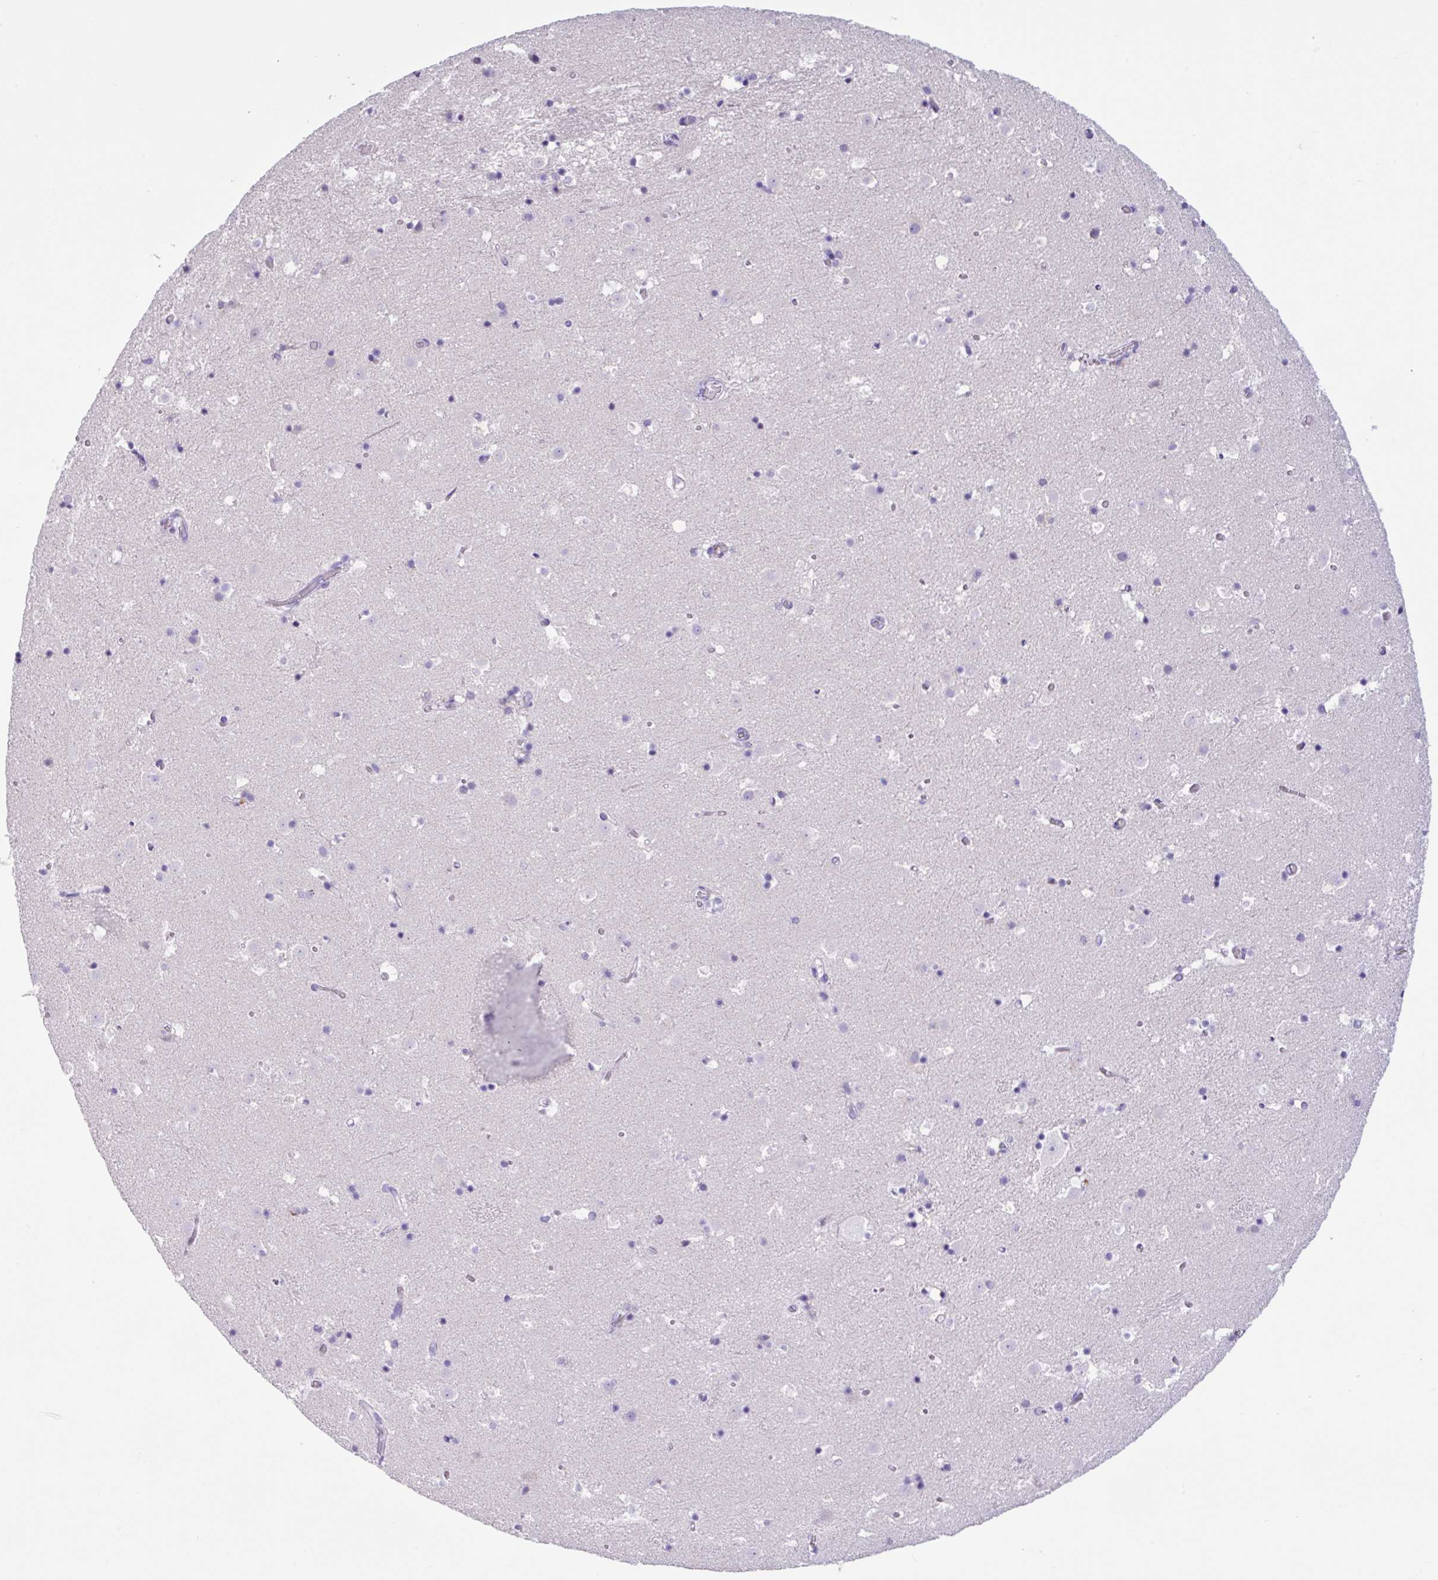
{"staining": {"intensity": "negative", "quantity": "none", "location": "none"}, "tissue": "caudate", "cell_type": "Glial cells", "image_type": "normal", "snomed": [{"axis": "morphology", "description": "Normal tissue, NOS"}, {"axis": "topography", "description": "Lateral ventricle wall"}], "caption": "IHC of normal human caudate displays no positivity in glial cells.", "gene": "AGO3", "patient": {"sex": "male", "age": 25}}